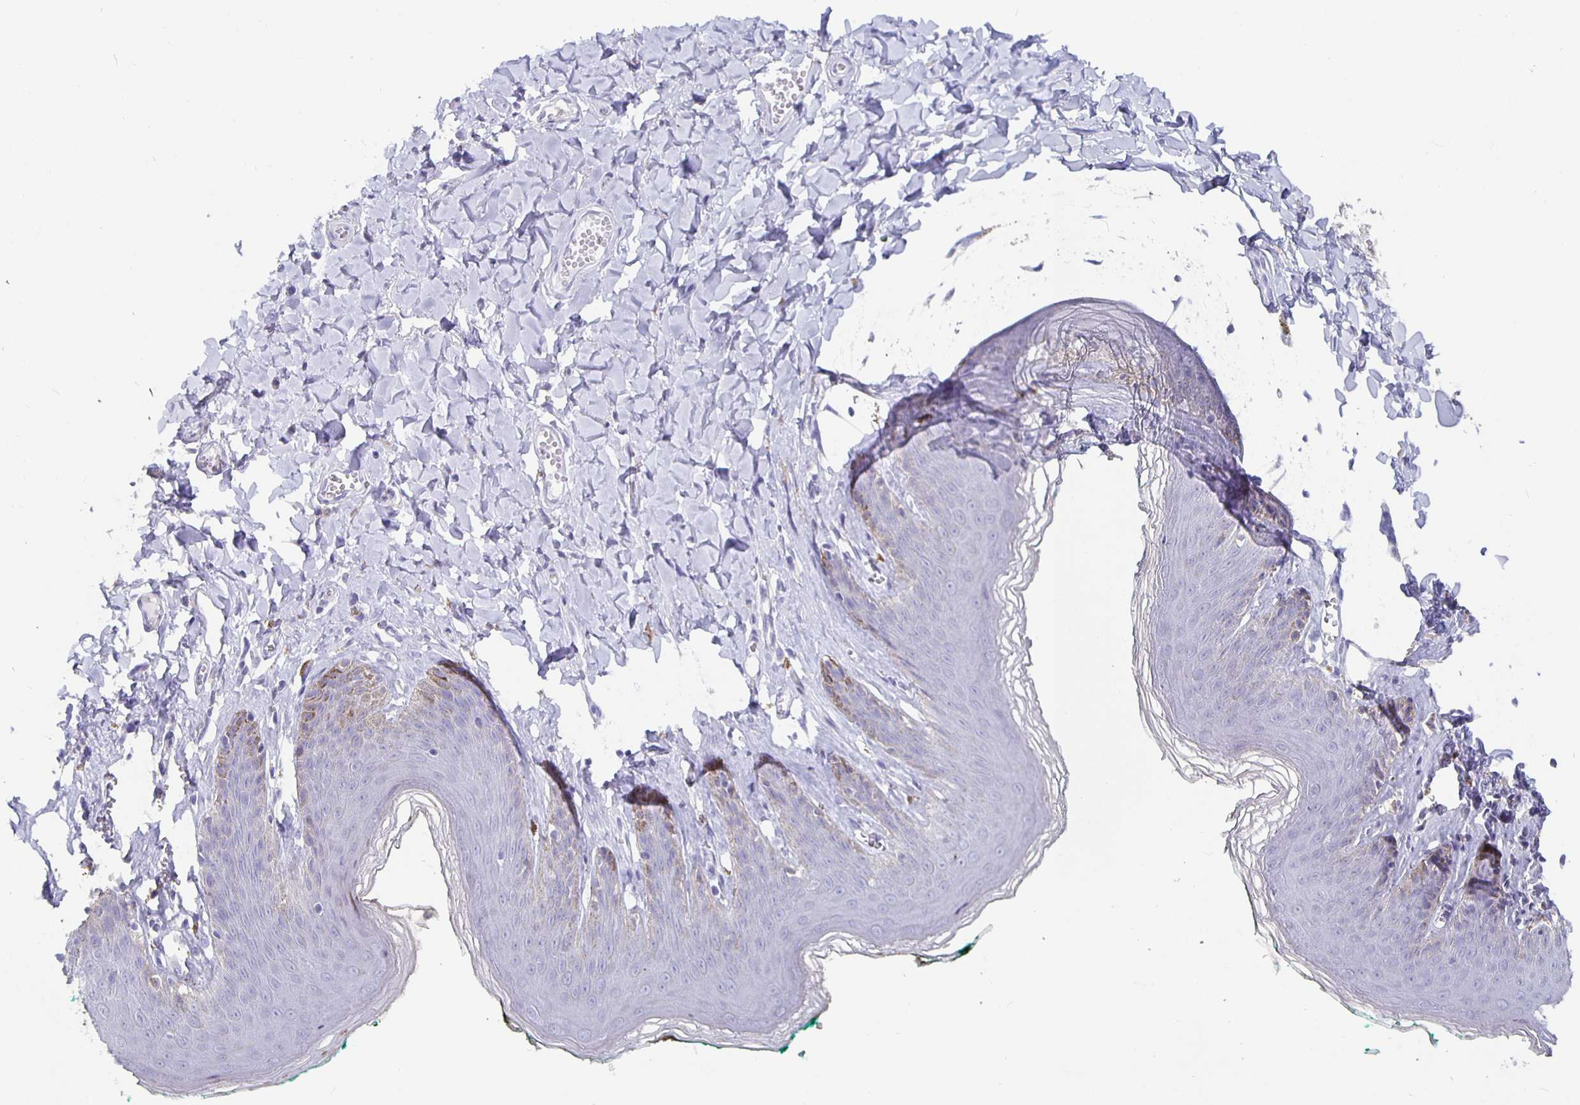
{"staining": {"intensity": "negative", "quantity": "none", "location": "none"}, "tissue": "skin", "cell_type": "Epidermal cells", "image_type": "normal", "snomed": [{"axis": "morphology", "description": "Normal tissue, NOS"}, {"axis": "topography", "description": "Vulva"}, {"axis": "topography", "description": "Peripheral nerve tissue"}], "caption": "Protein analysis of unremarkable skin shows no significant positivity in epidermal cells.", "gene": "GPX4", "patient": {"sex": "female", "age": 66}}